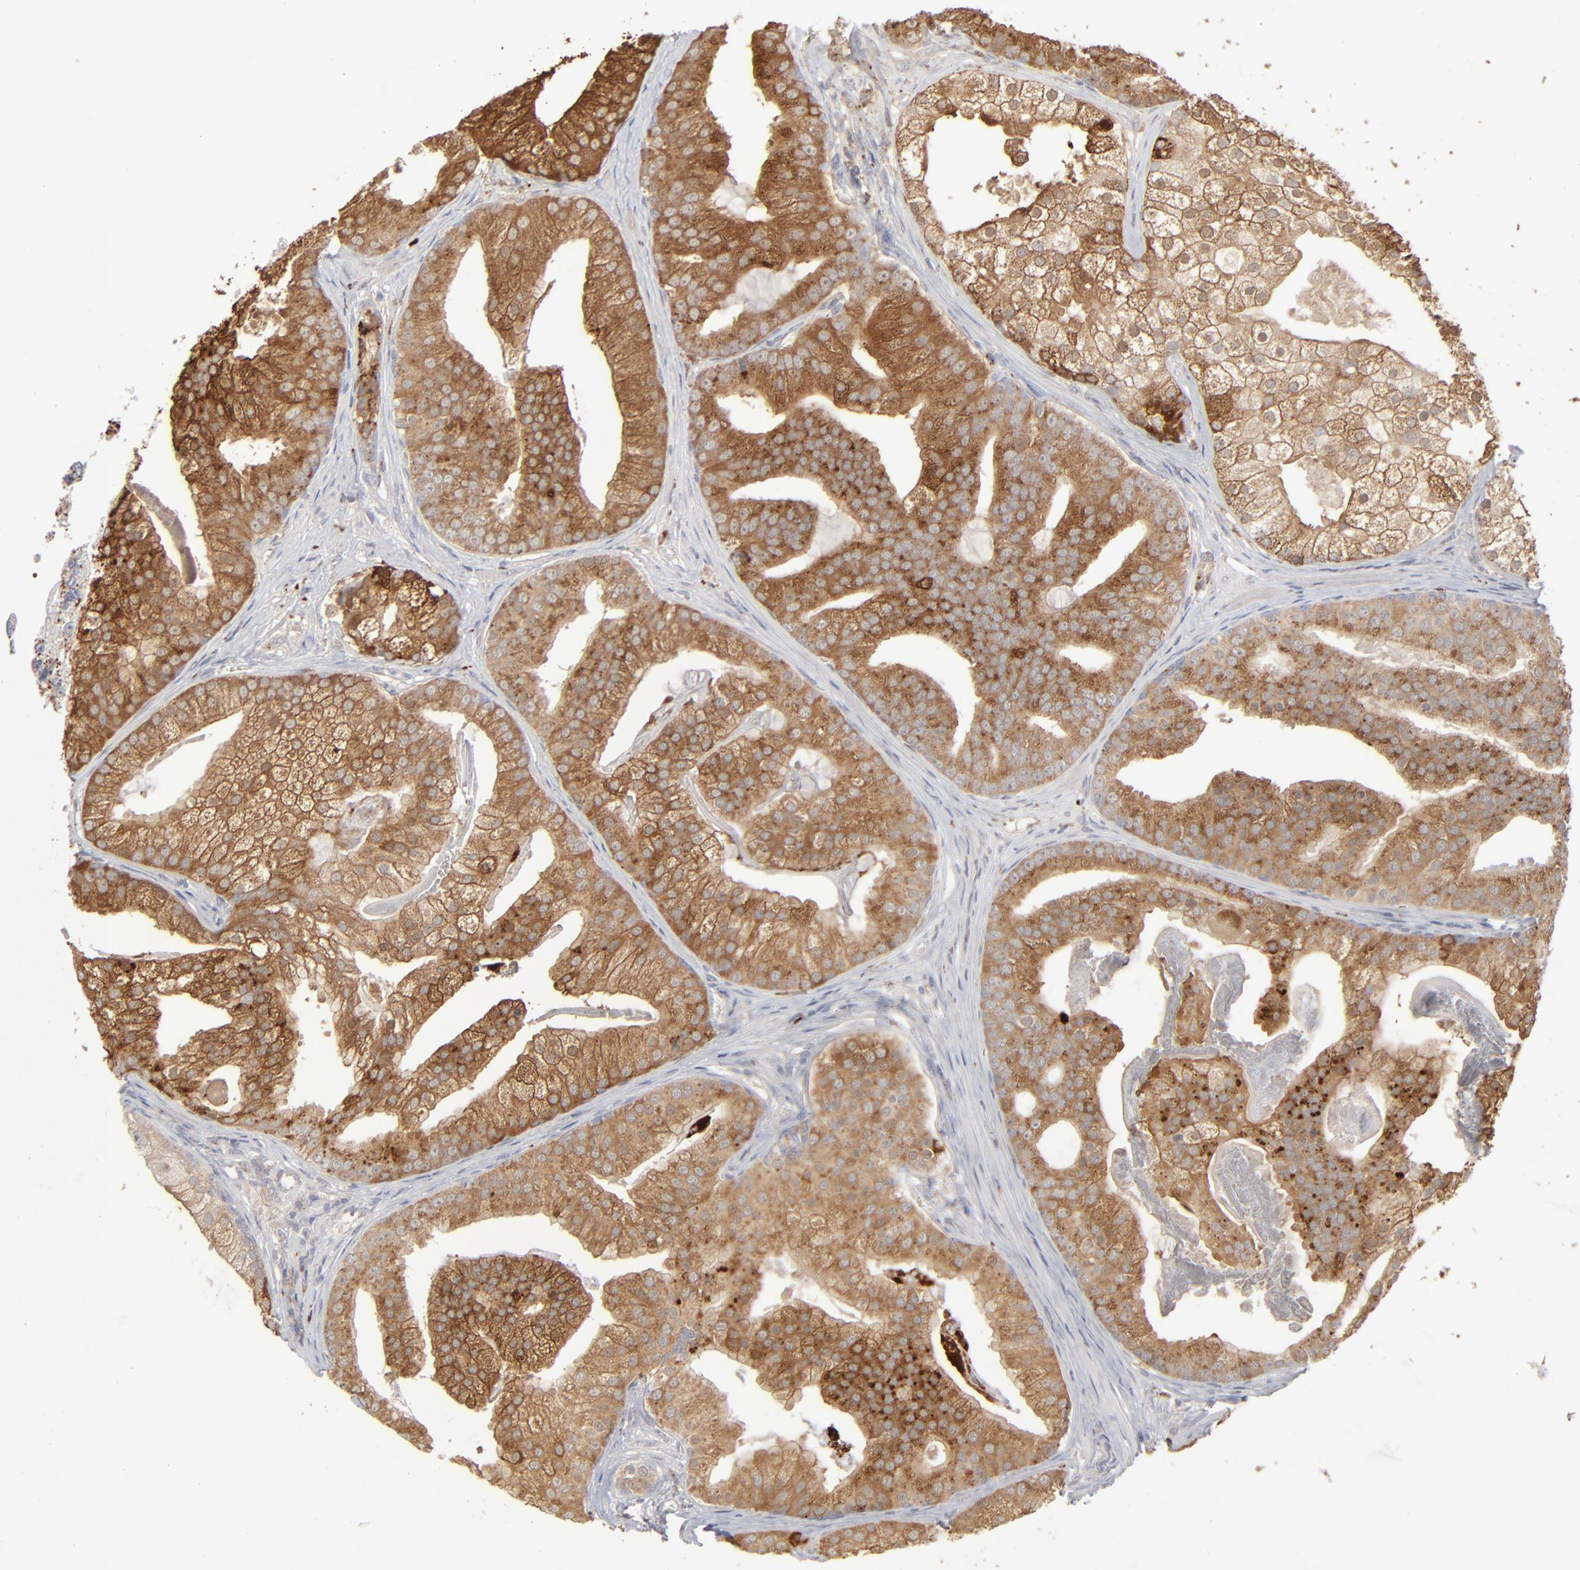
{"staining": {"intensity": "moderate", "quantity": ">75%", "location": "cytoplasmic/membranous"}, "tissue": "prostate cancer", "cell_type": "Tumor cells", "image_type": "cancer", "snomed": [{"axis": "morphology", "description": "Adenocarcinoma, Low grade"}, {"axis": "topography", "description": "Prostate"}], "caption": "Prostate cancer (low-grade adenocarcinoma) tissue reveals moderate cytoplasmic/membranous expression in about >75% of tumor cells", "gene": "POMT2", "patient": {"sex": "male", "age": 58}}